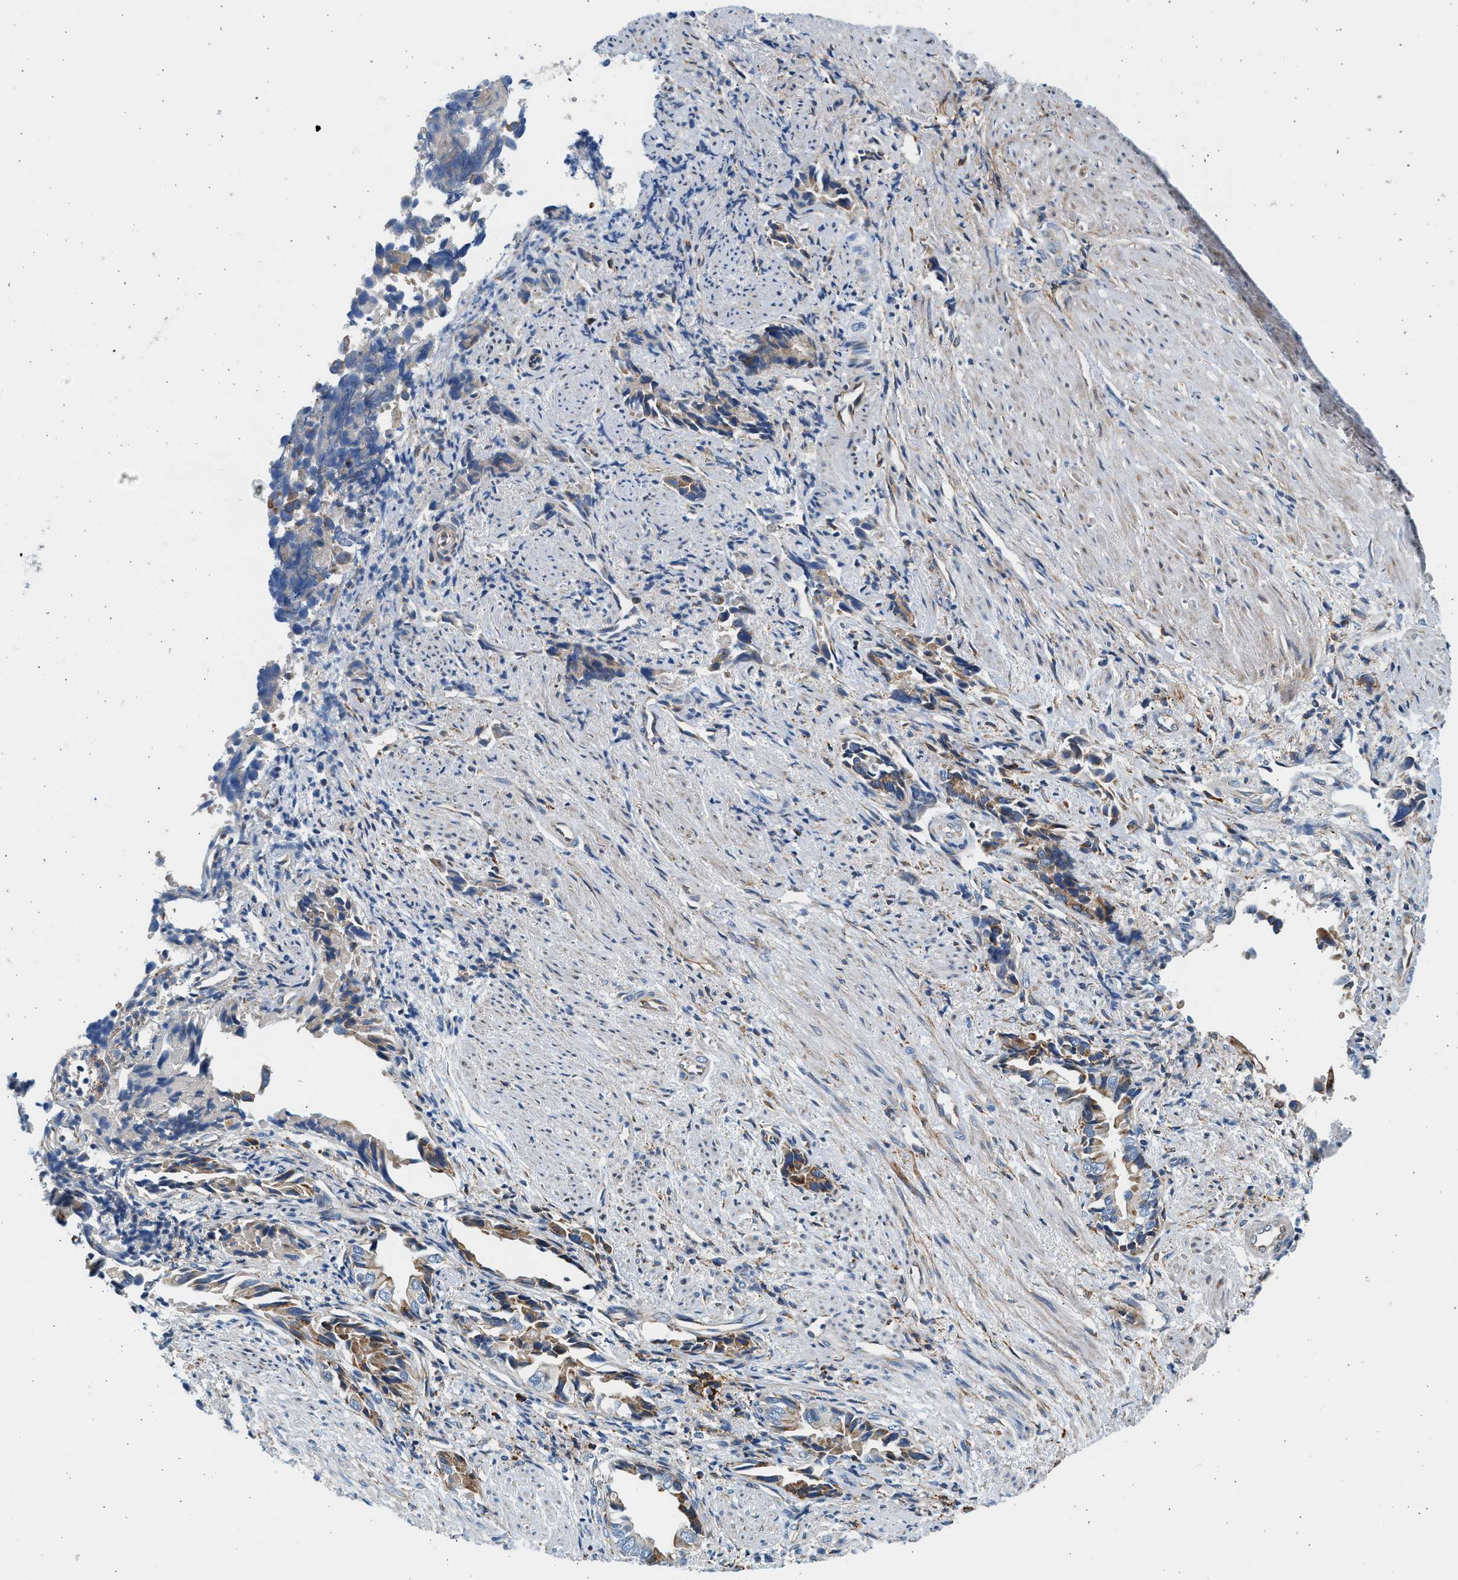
{"staining": {"intensity": "moderate", "quantity": "25%-75%", "location": "cytoplasmic/membranous"}, "tissue": "liver cancer", "cell_type": "Tumor cells", "image_type": "cancer", "snomed": [{"axis": "morphology", "description": "Cholangiocarcinoma"}, {"axis": "topography", "description": "Liver"}], "caption": "Immunohistochemistry (IHC) photomicrograph of neoplastic tissue: human liver cancer stained using immunohistochemistry (IHC) demonstrates medium levels of moderate protein expression localized specifically in the cytoplasmic/membranous of tumor cells, appearing as a cytoplasmic/membranous brown color.", "gene": "CNTN6", "patient": {"sex": "female", "age": 79}}